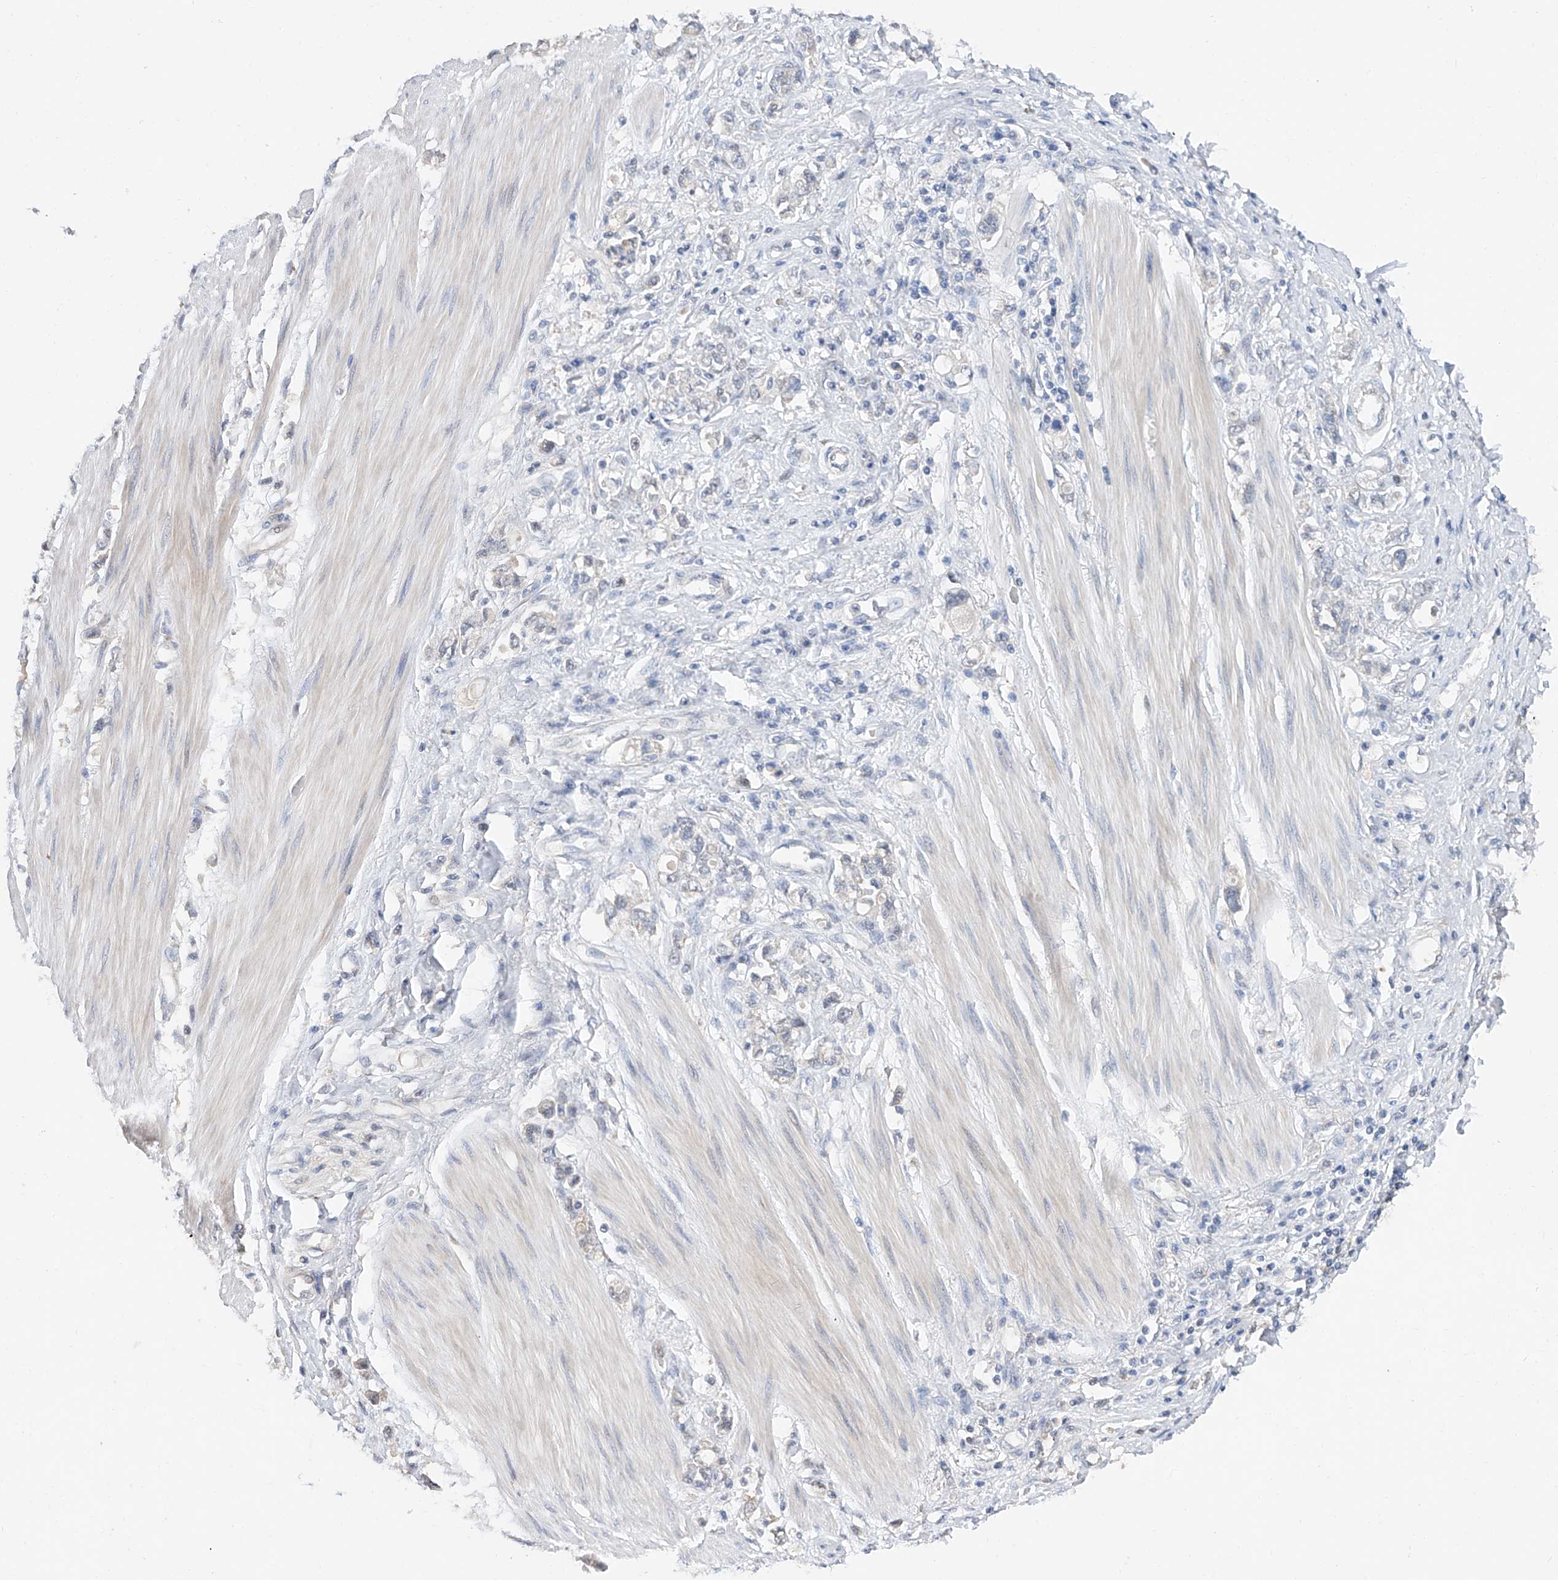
{"staining": {"intensity": "negative", "quantity": "none", "location": "none"}, "tissue": "stomach cancer", "cell_type": "Tumor cells", "image_type": "cancer", "snomed": [{"axis": "morphology", "description": "Adenocarcinoma, NOS"}, {"axis": "topography", "description": "Stomach"}], "caption": "High power microscopy histopathology image of an IHC photomicrograph of stomach adenocarcinoma, revealing no significant positivity in tumor cells. (Stains: DAB immunohistochemistry (IHC) with hematoxylin counter stain, Microscopy: brightfield microscopy at high magnification).", "gene": "FUCA2", "patient": {"sex": "female", "age": 76}}